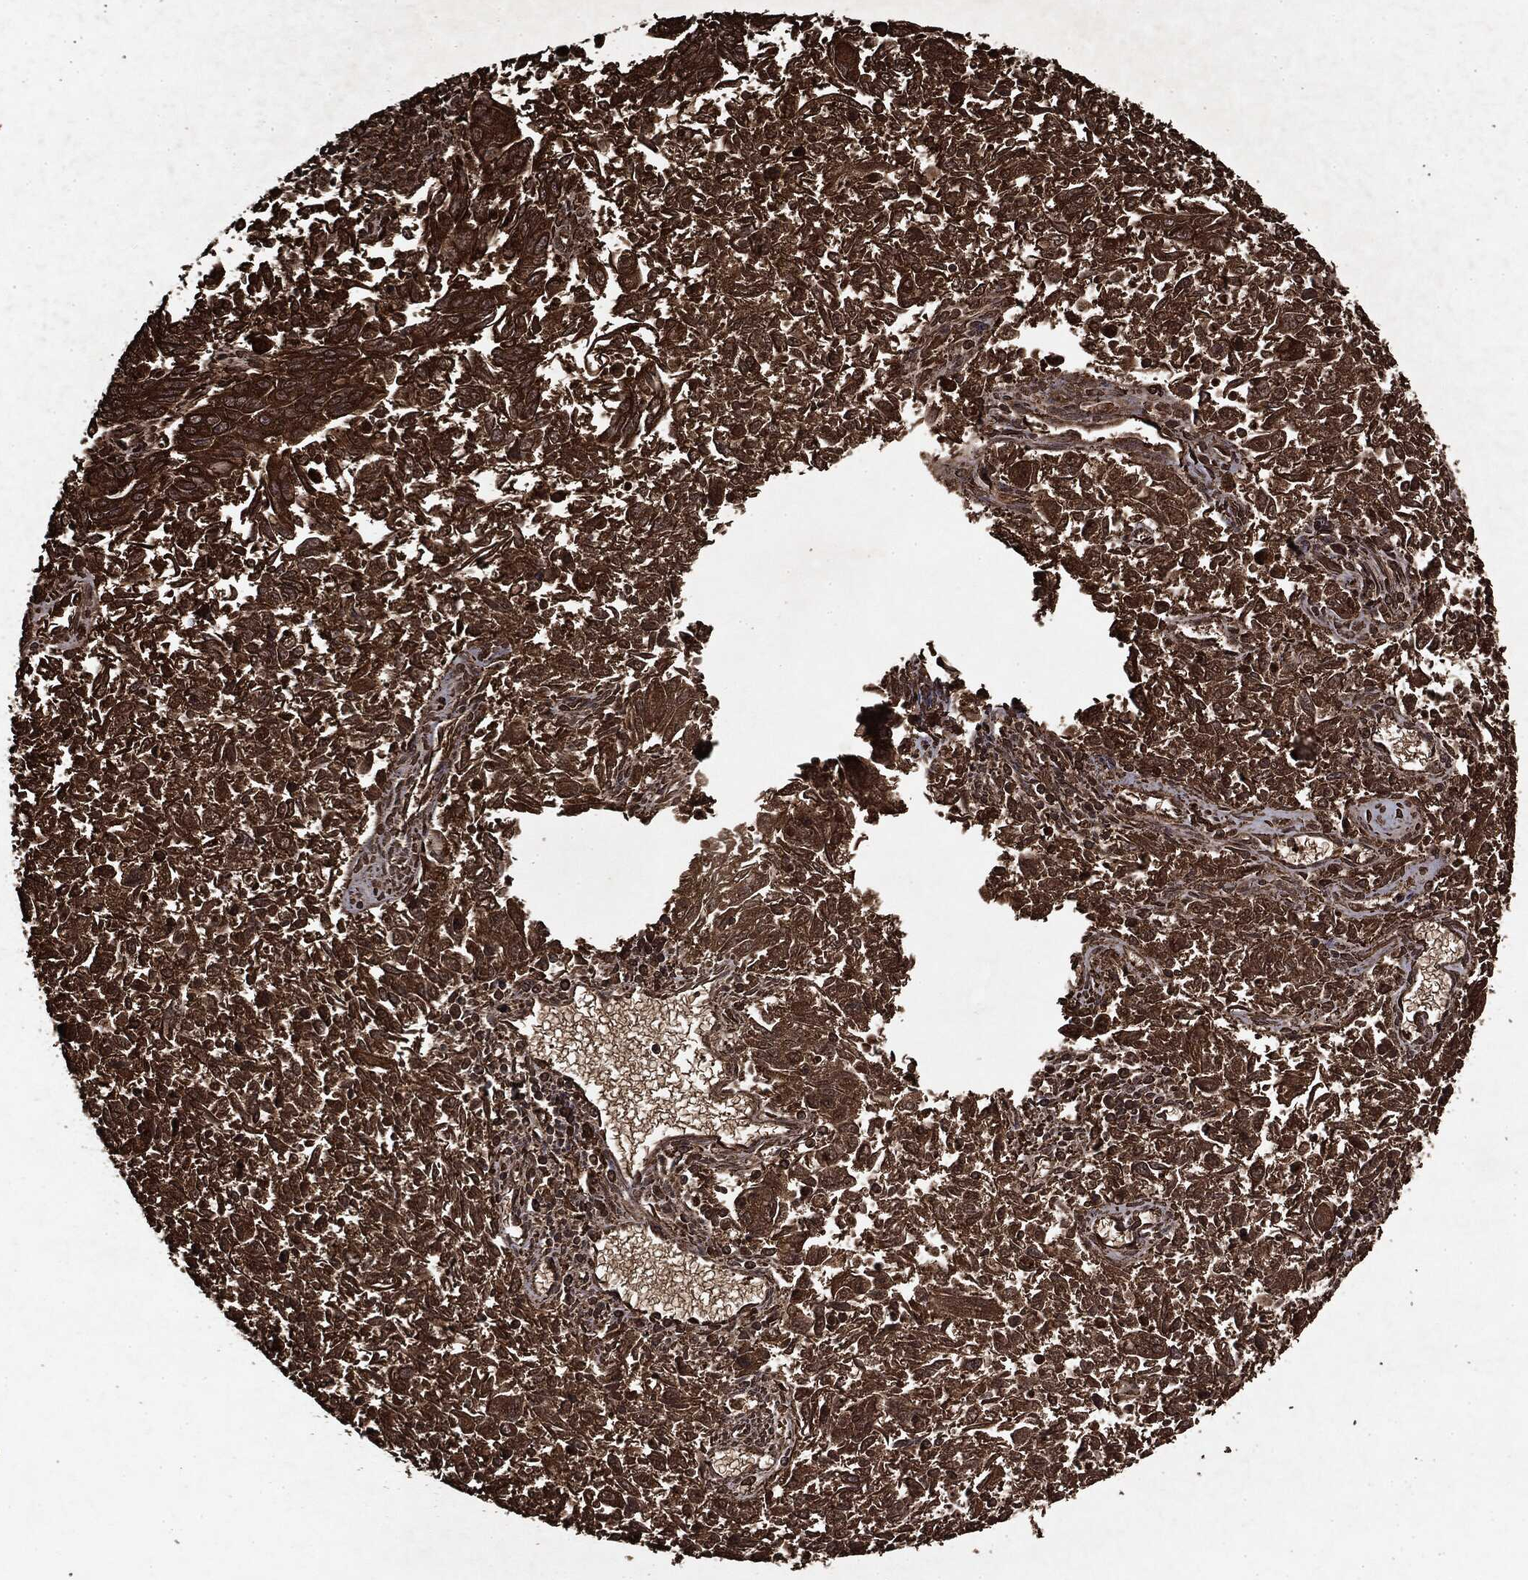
{"staining": {"intensity": "strong", "quantity": ">75%", "location": "cytoplasmic/membranous"}, "tissue": "endometrial cancer", "cell_type": "Tumor cells", "image_type": "cancer", "snomed": [{"axis": "morphology", "description": "Adenocarcinoma, NOS"}, {"axis": "topography", "description": "Endometrium"}], "caption": "DAB (3,3'-diaminobenzidine) immunohistochemical staining of endometrial cancer displays strong cytoplasmic/membranous protein expression in about >75% of tumor cells. The staining was performed using DAB, with brown indicating positive protein expression. Nuclei are stained blue with hematoxylin.", "gene": "ARAF", "patient": {"sex": "female", "age": 42}}